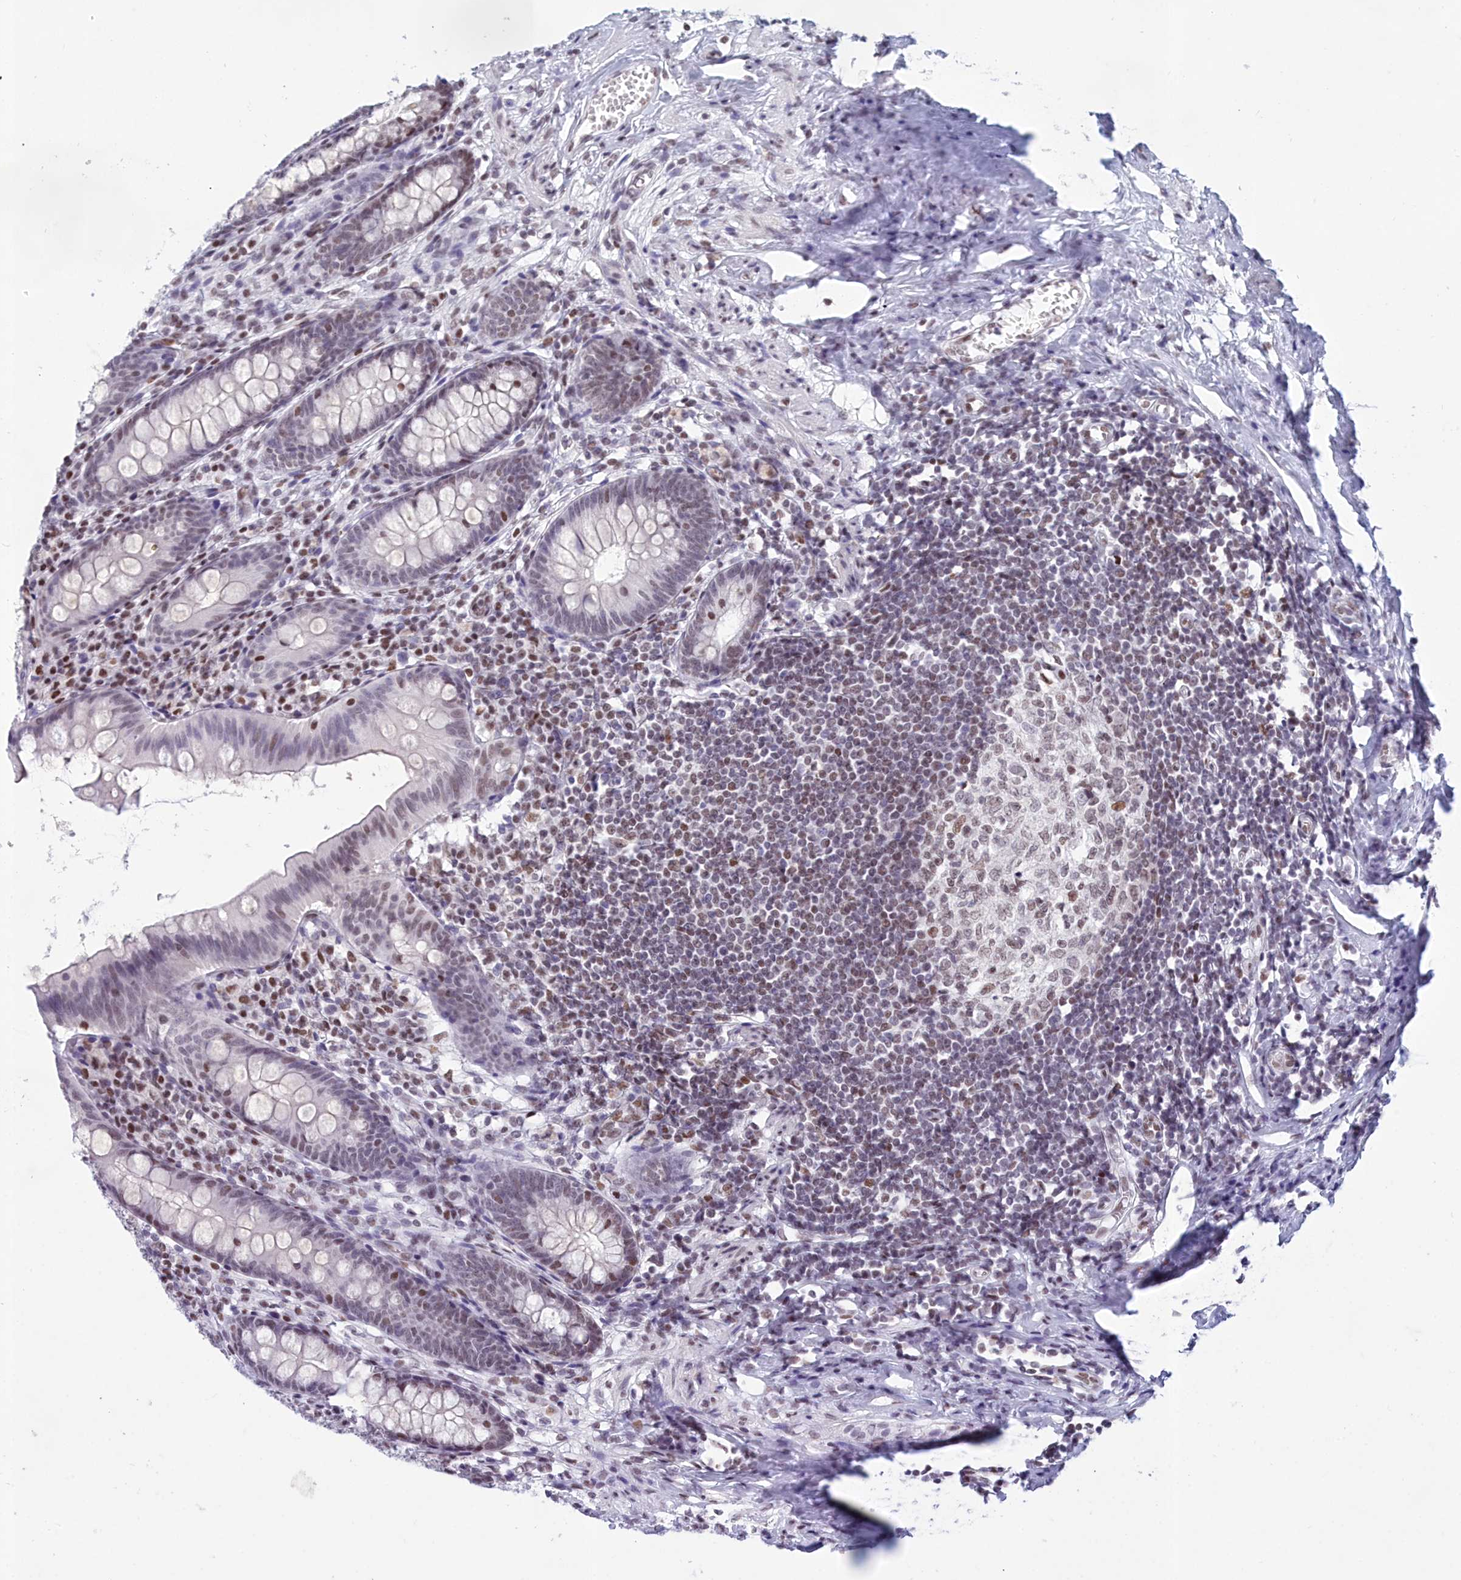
{"staining": {"intensity": "weak", "quantity": "25%-75%", "location": "nuclear"}, "tissue": "appendix", "cell_type": "Glandular cells", "image_type": "normal", "snomed": [{"axis": "morphology", "description": "Normal tissue, NOS"}, {"axis": "topography", "description": "Appendix"}], "caption": "Protein expression analysis of normal appendix displays weak nuclear positivity in approximately 25%-75% of glandular cells.", "gene": "CDC26", "patient": {"sex": "female", "age": 51}}